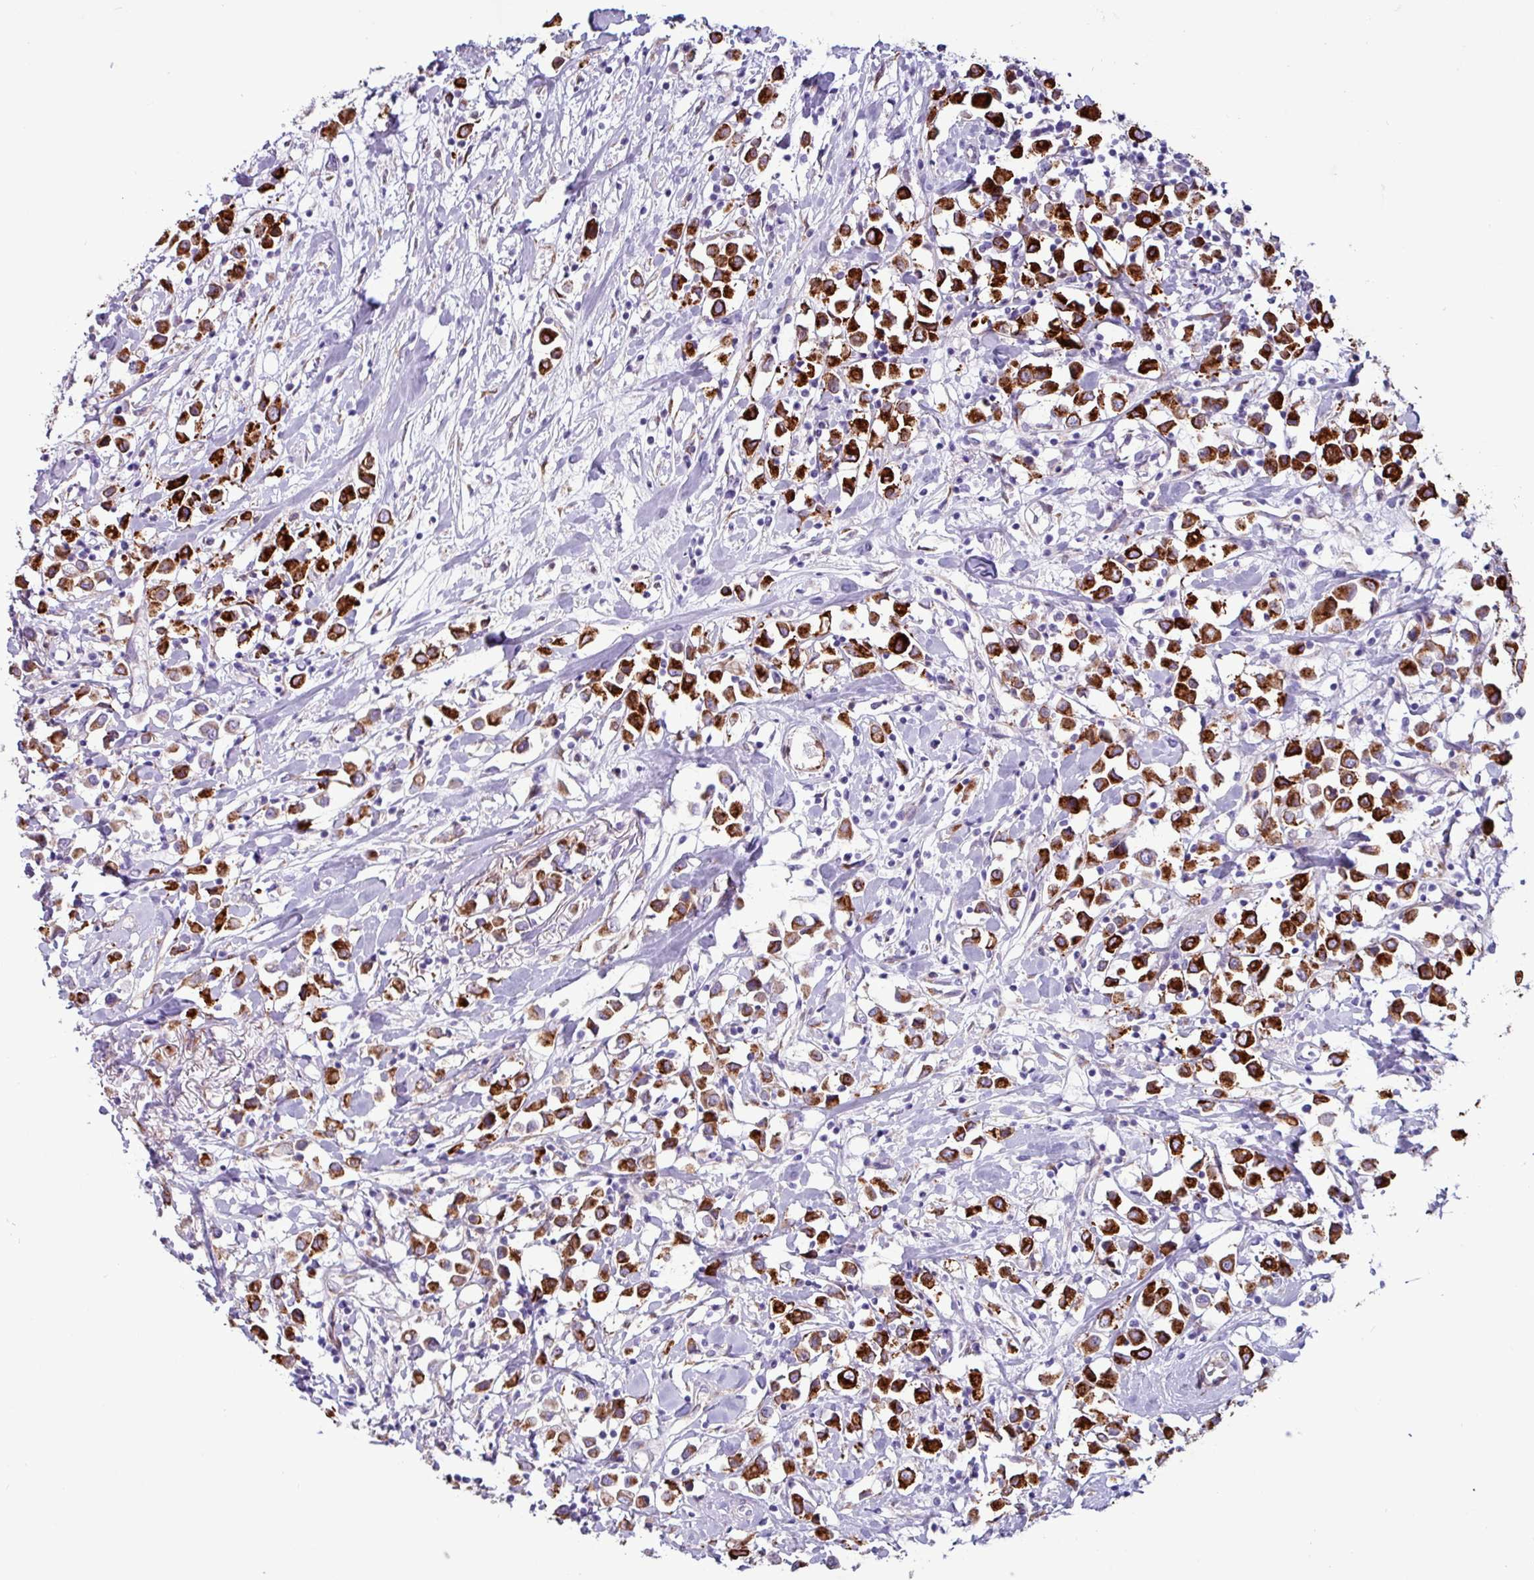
{"staining": {"intensity": "strong", "quantity": ">75%", "location": "cytoplasmic/membranous"}, "tissue": "breast cancer", "cell_type": "Tumor cells", "image_type": "cancer", "snomed": [{"axis": "morphology", "description": "Duct carcinoma"}, {"axis": "topography", "description": "Breast"}], "caption": "Immunohistochemical staining of breast cancer (invasive ductal carcinoma) displays high levels of strong cytoplasmic/membranous staining in about >75% of tumor cells.", "gene": "PPP1R35", "patient": {"sex": "female", "age": 61}}